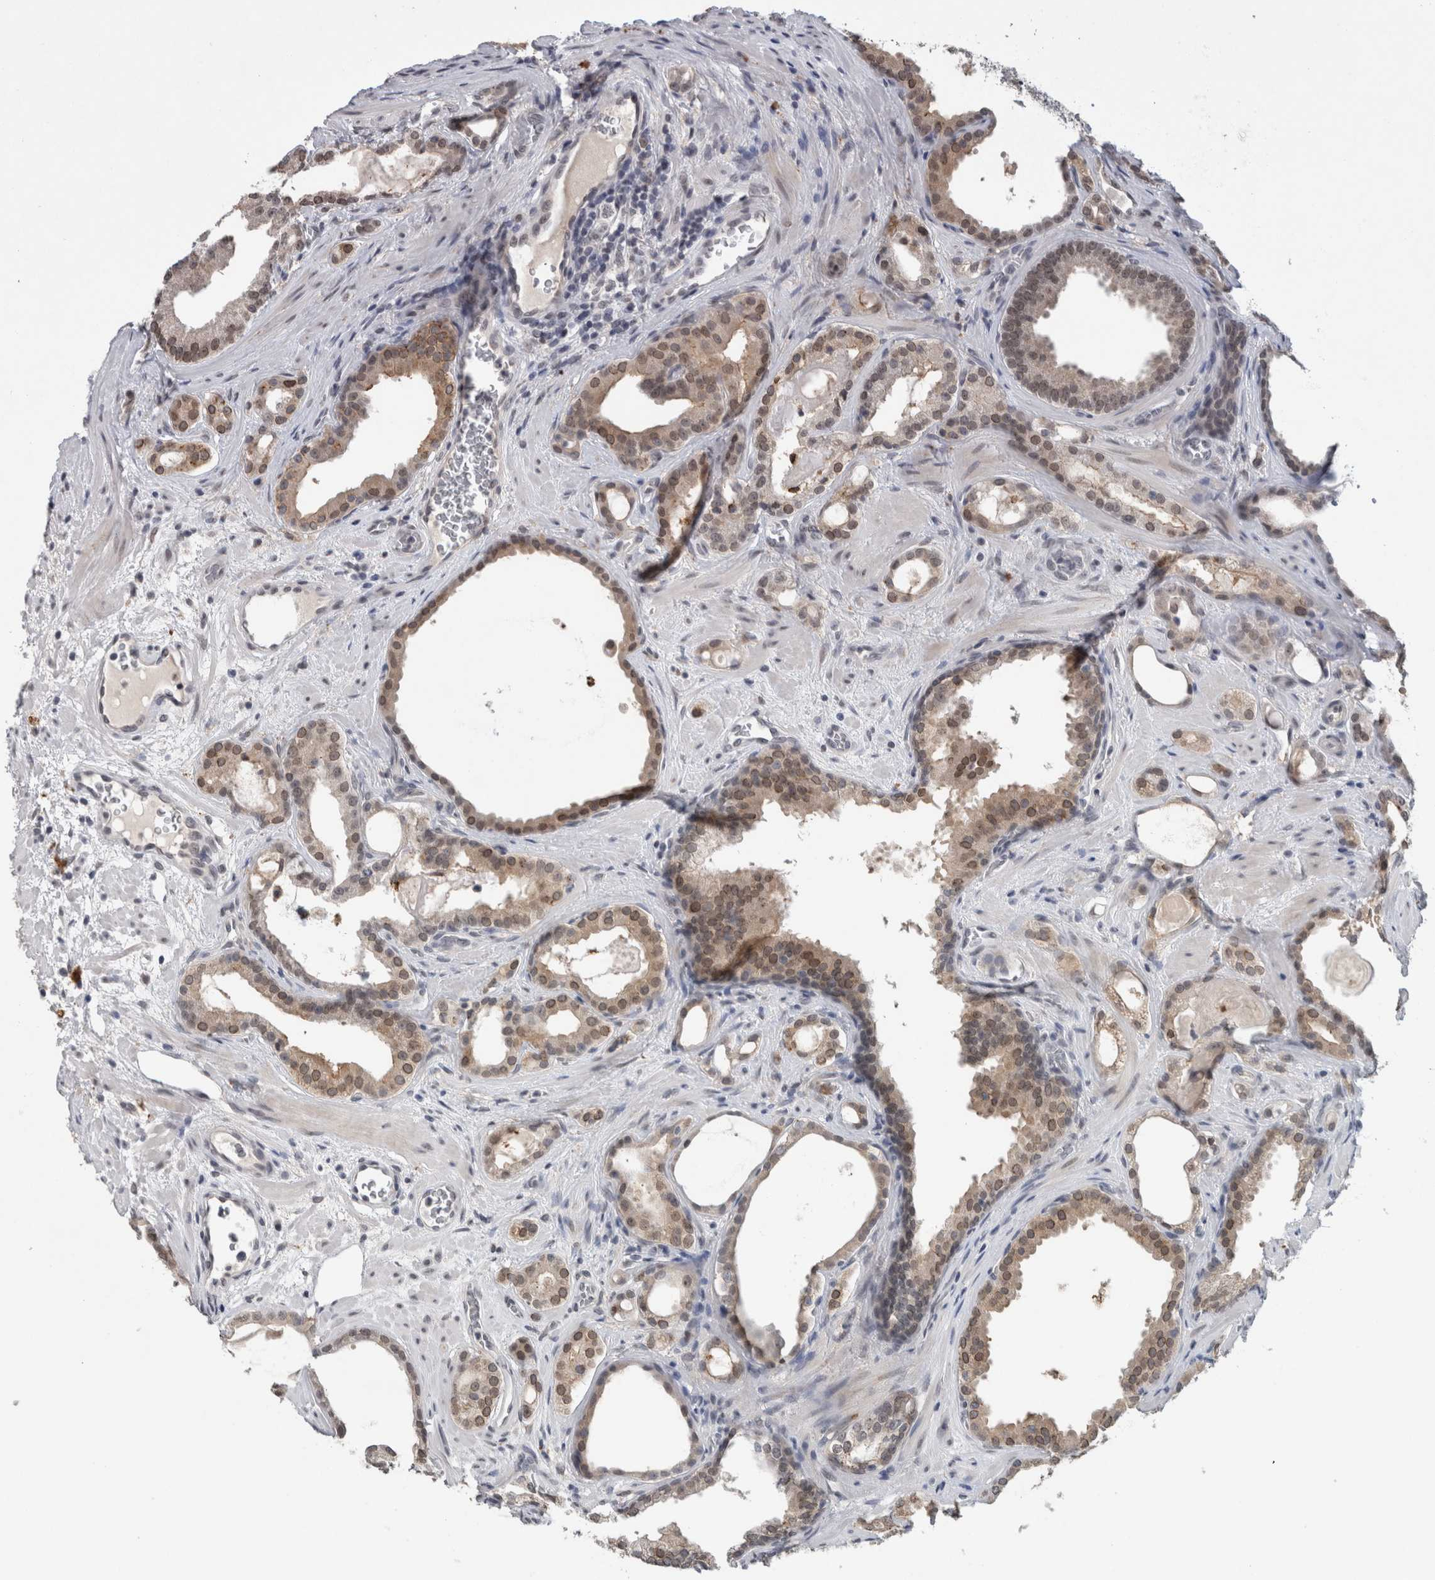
{"staining": {"intensity": "weak", "quantity": "25%-75%", "location": "cytoplasmic/membranous,nuclear"}, "tissue": "prostate cancer", "cell_type": "Tumor cells", "image_type": "cancer", "snomed": [{"axis": "morphology", "description": "Adenocarcinoma, High grade"}, {"axis": "topography", "description": "Prostate"}], "caption": "Prostate cancer (adenocarcinoma (high-grade)) was stained to show a protein in brown. There is low levels of weak cytoplasmic/membranous and nuclear positivity in approximately 25%-75% of tumor cells. The protein is shown in brown color, while the nuclei are stained blue.", "gene": "PRXL2A", "patient": {"sex": "male", "age": 60}}